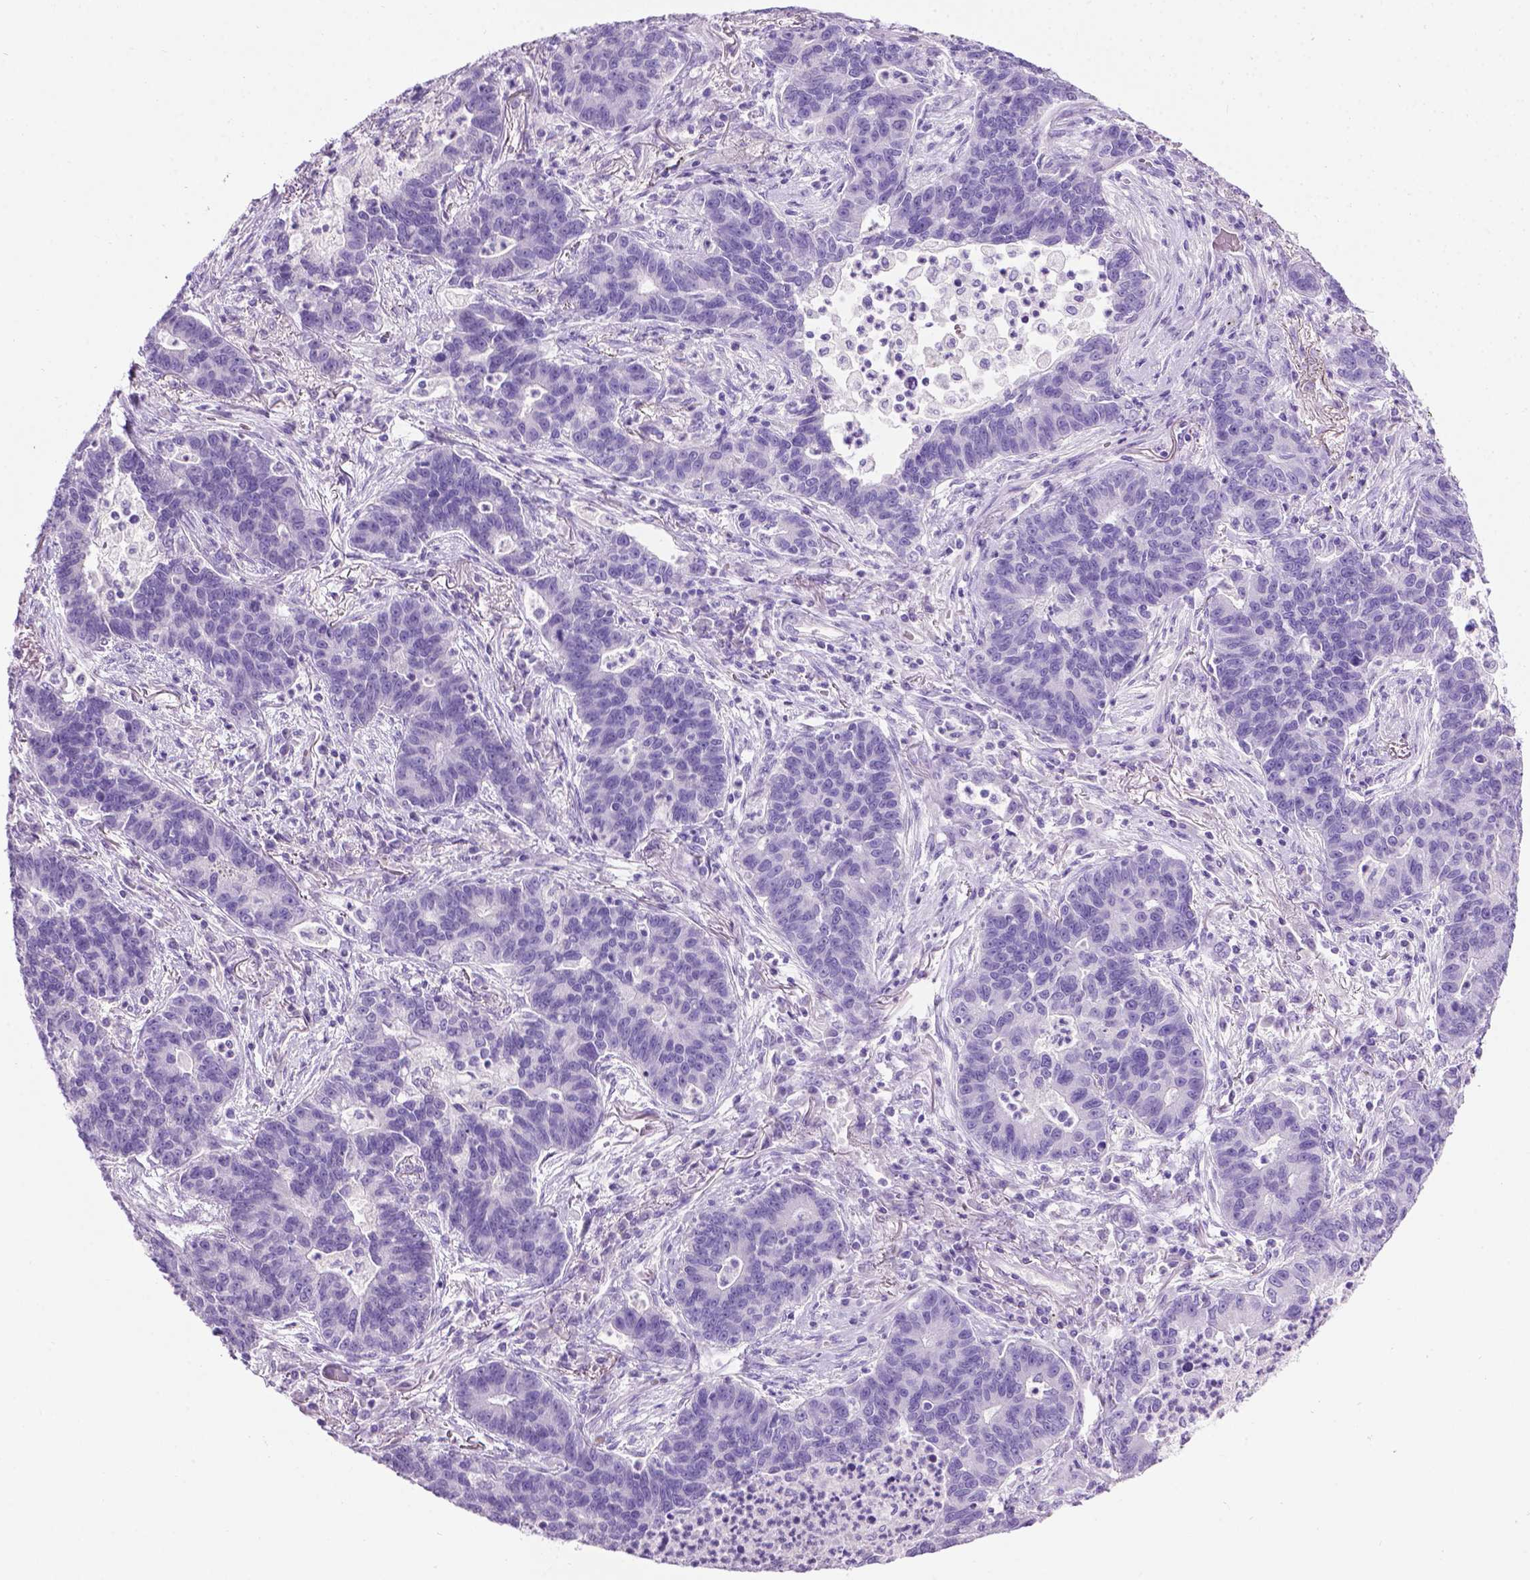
{"staining": {"intensity": "negative", "quantity": "none", "location": "none"}, "tissue": "lung cancer", "cell_type": "Tumor cells", "image_type": "cancer", "snomed": [{"axis": "morphology", "description": "Adenocarcinoma, NOS"}, {"axis": "topography", "description": "Lung"}], "caption": "A micrograph of human lung adenocarcinoma is negative for staining in tumor cells.", "gene": "LELP1", "patient": {"sex": "female", "age": 57}}